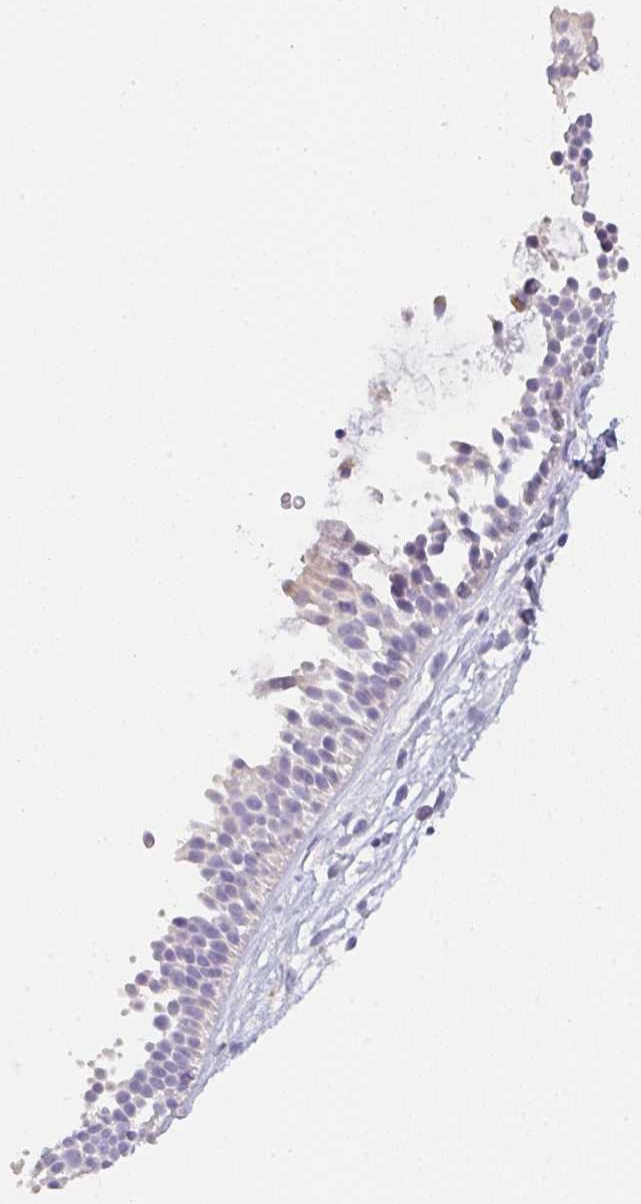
{"staining": {"intensity": "weak", "quantity": "<25%", "location": "cytoplasmic/membranous"}, "tissue": "nasopharynx", "cell_type": "Respiratory epithelial cells", "image_type": "normal", "snomed": [{"axis": "morphology", "description": "Normal tissue, NOS"}, {"axis": "topography", "description": "Nasopharynx"}], "caption": "Immunohistochemistry photomicrograph of unremarkable nasopharynx: human nasopharynx stained with DAB exhibits no significant protein expression in respiratory epithelial cells.", "gene": "C1QTNF8", "patient": {"sex": "male", "age": 56}}